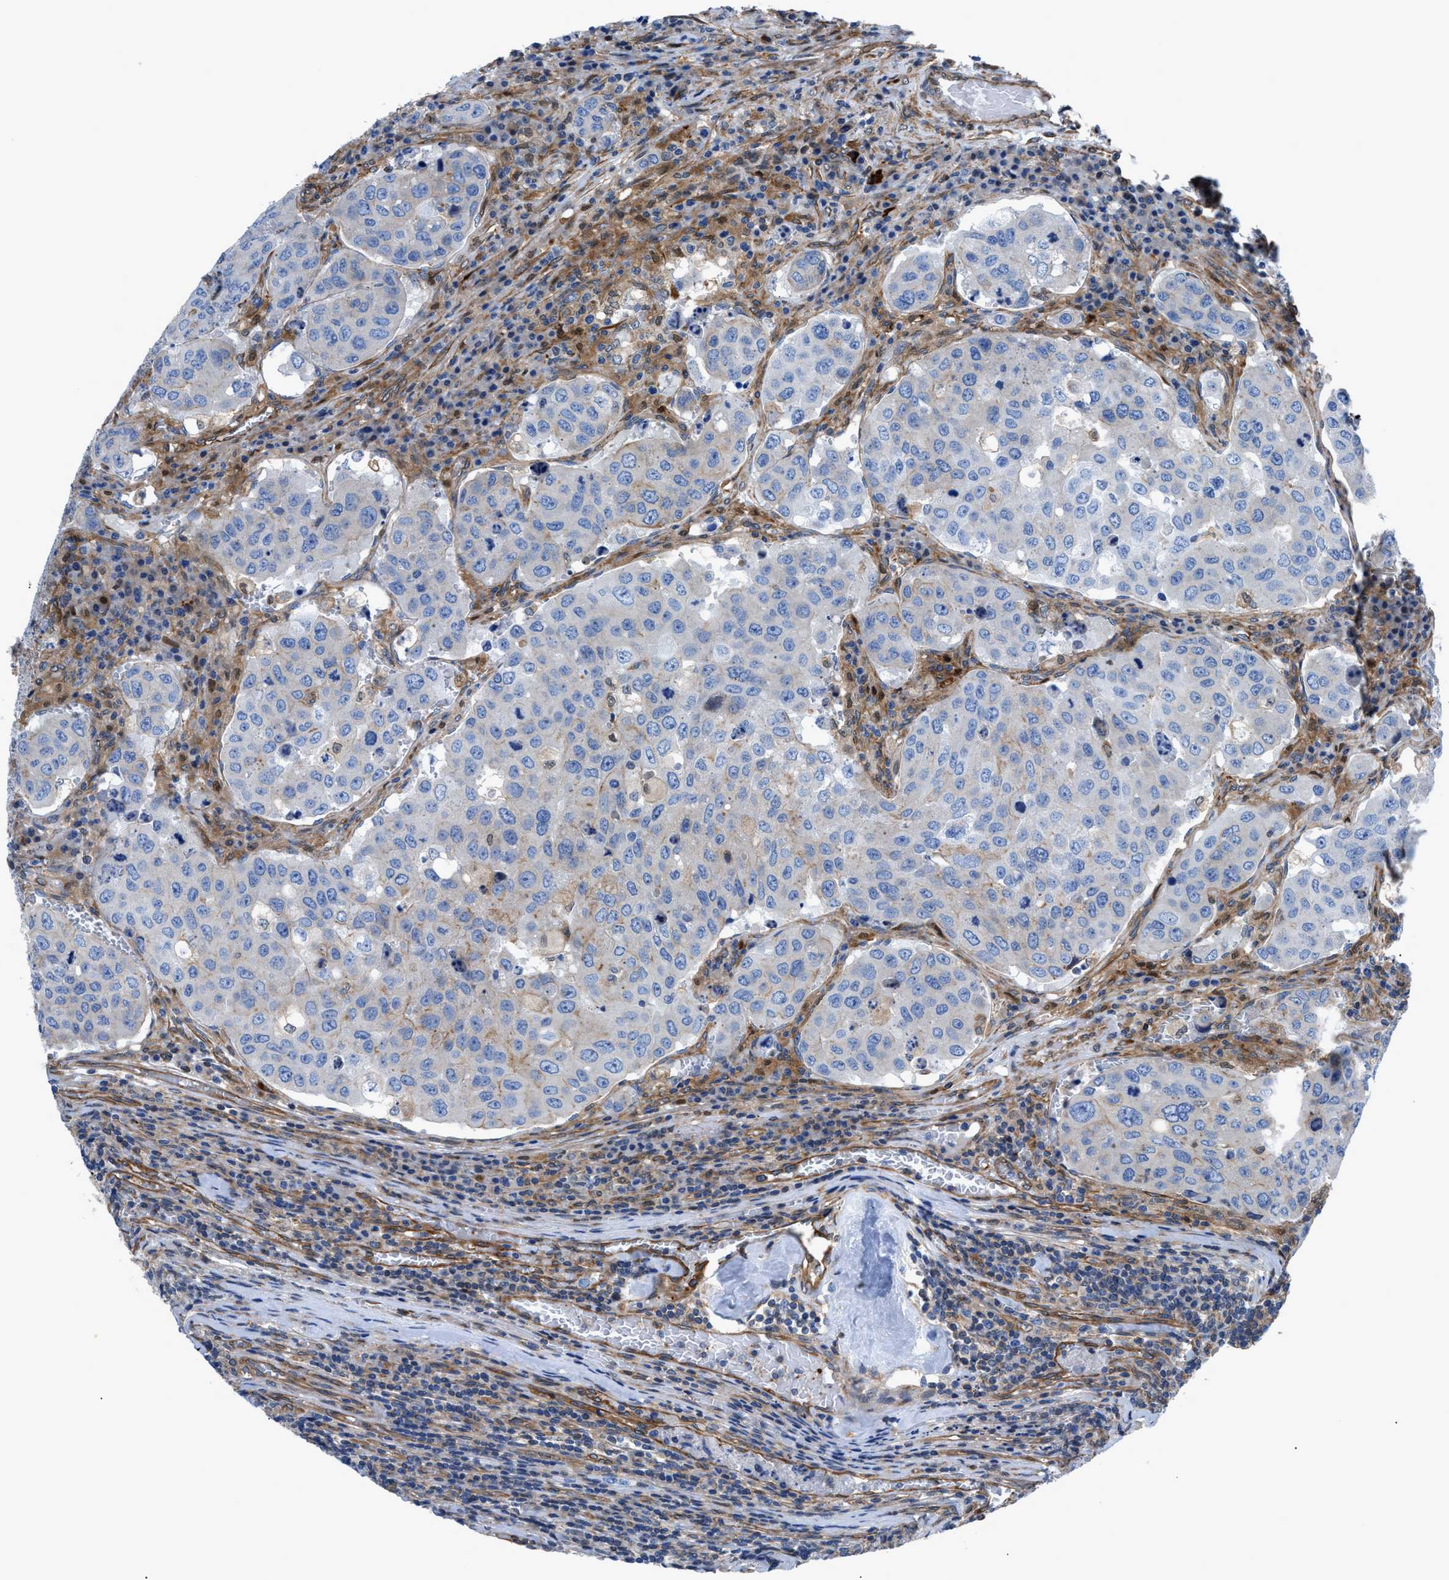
{"staining": {"intensity": "negative", "quantity": "none", "location": "none"}, "tissue": "urothelial cancer", "cell_type": "Tumor cells", "image_type": "cancer", "snomed": [{"axis": "morphology", "description": "Urothelial carcinoma, High grade"}, {"axis": "topography", "description": "Lymph node"}, {"axis": "topography", "description": "Urinary bladder"}], "caption": "Immunohistochemistry (IHC) micrograph of urothelial cancer stained for a protein (brown), which shows no positivity in tumor cells.", "gene": "DMAC1", "patient": {"sex": "male", "age": 51}}